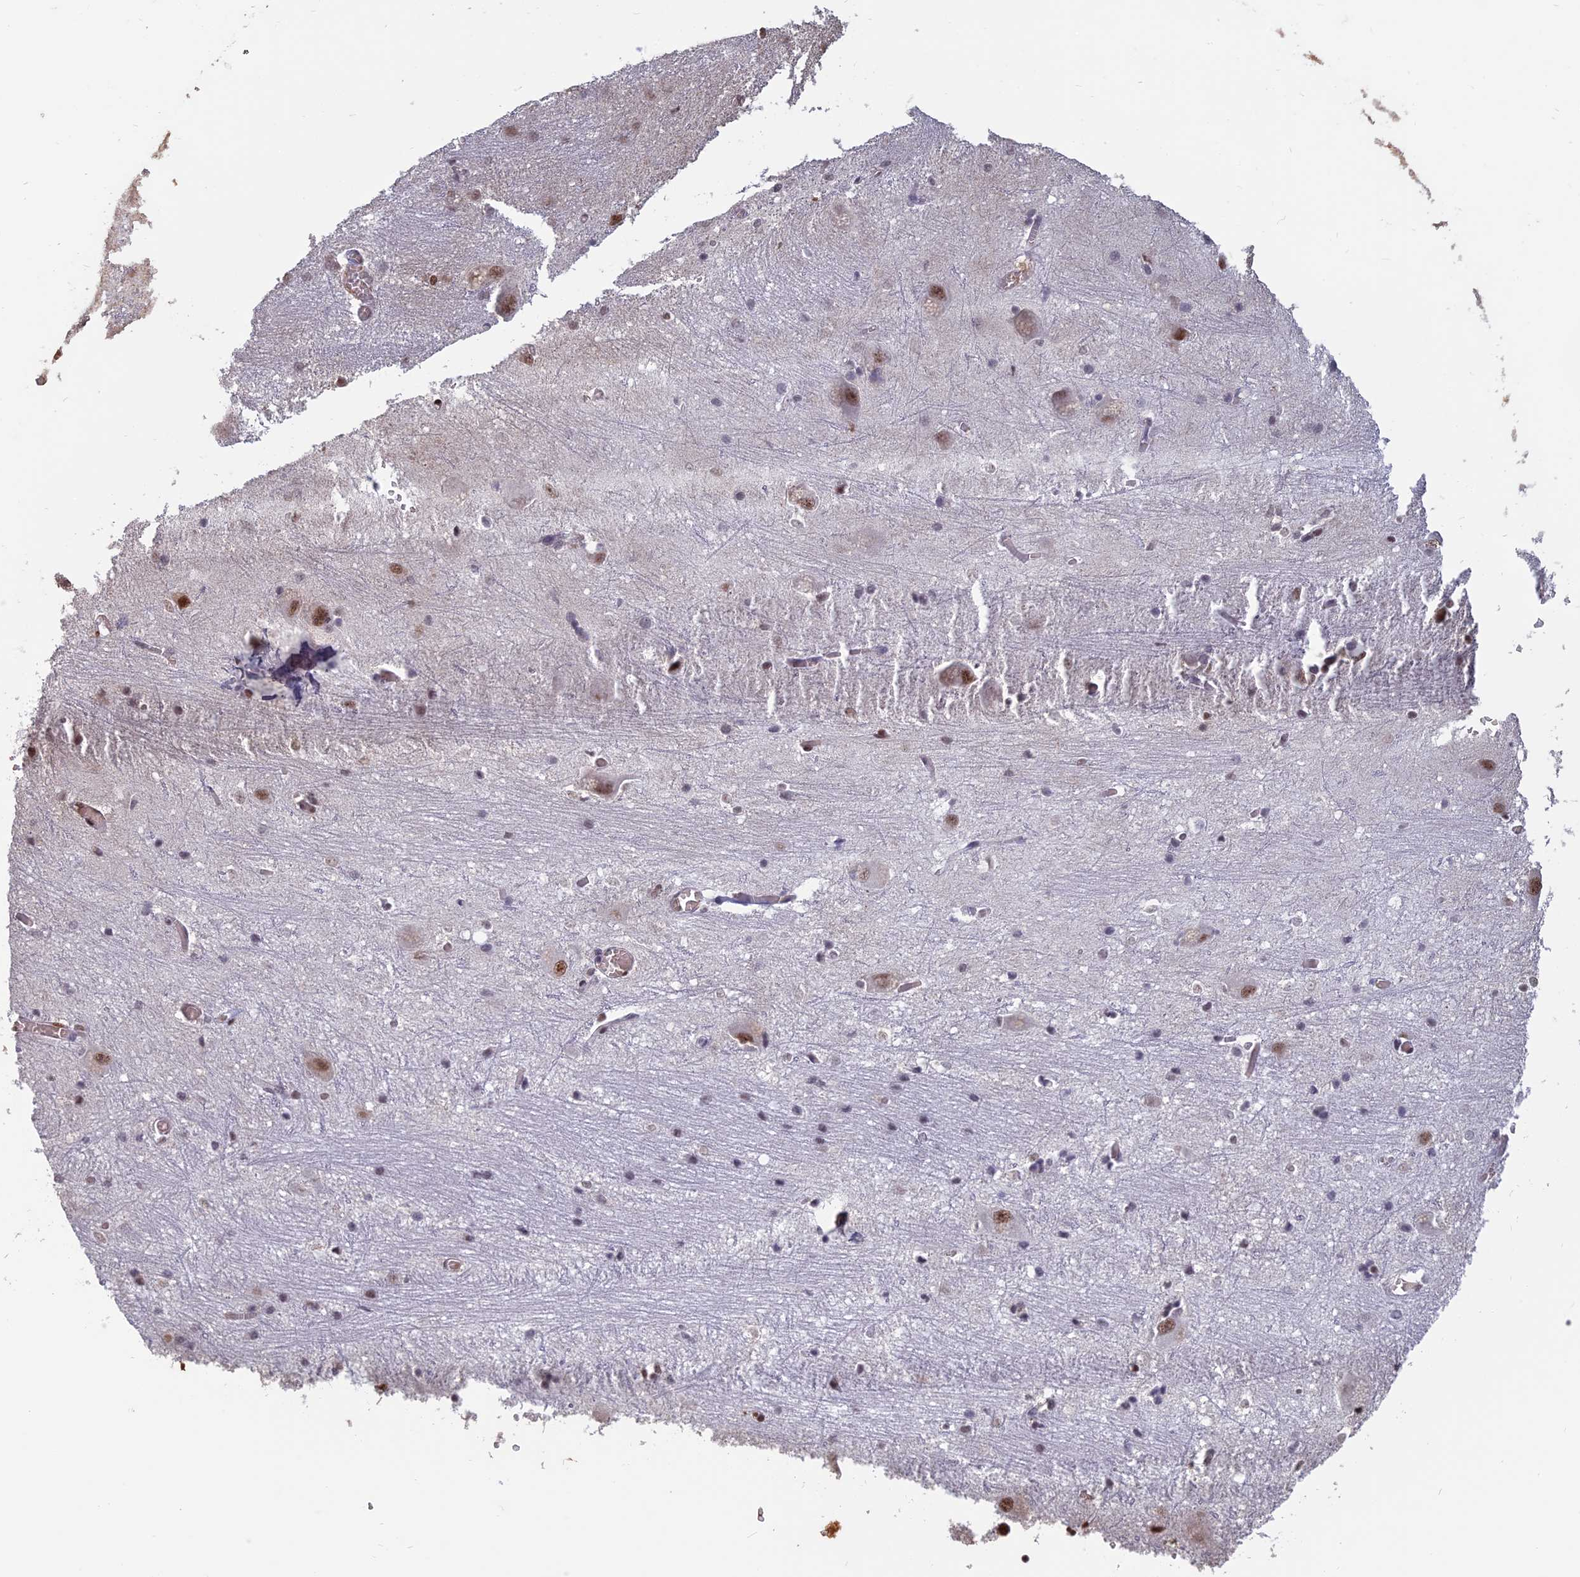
{"staining": {"intensity": "negative", "quantity": "none", "location": "none"}, "tissue": "caudate", "cell_type": "Glial cells", "image_type": "normal", "snomed": [{"axis": "morphology", "description": "Normal tissue, NOS"}, {"axis": "topography", "description": "Lateral ventricle wall"}], "caption": "The image shows no staining of glial cells in normal caudate.", "gene": "MFAP1", "patient": {"sex": "male", "age": 37}}